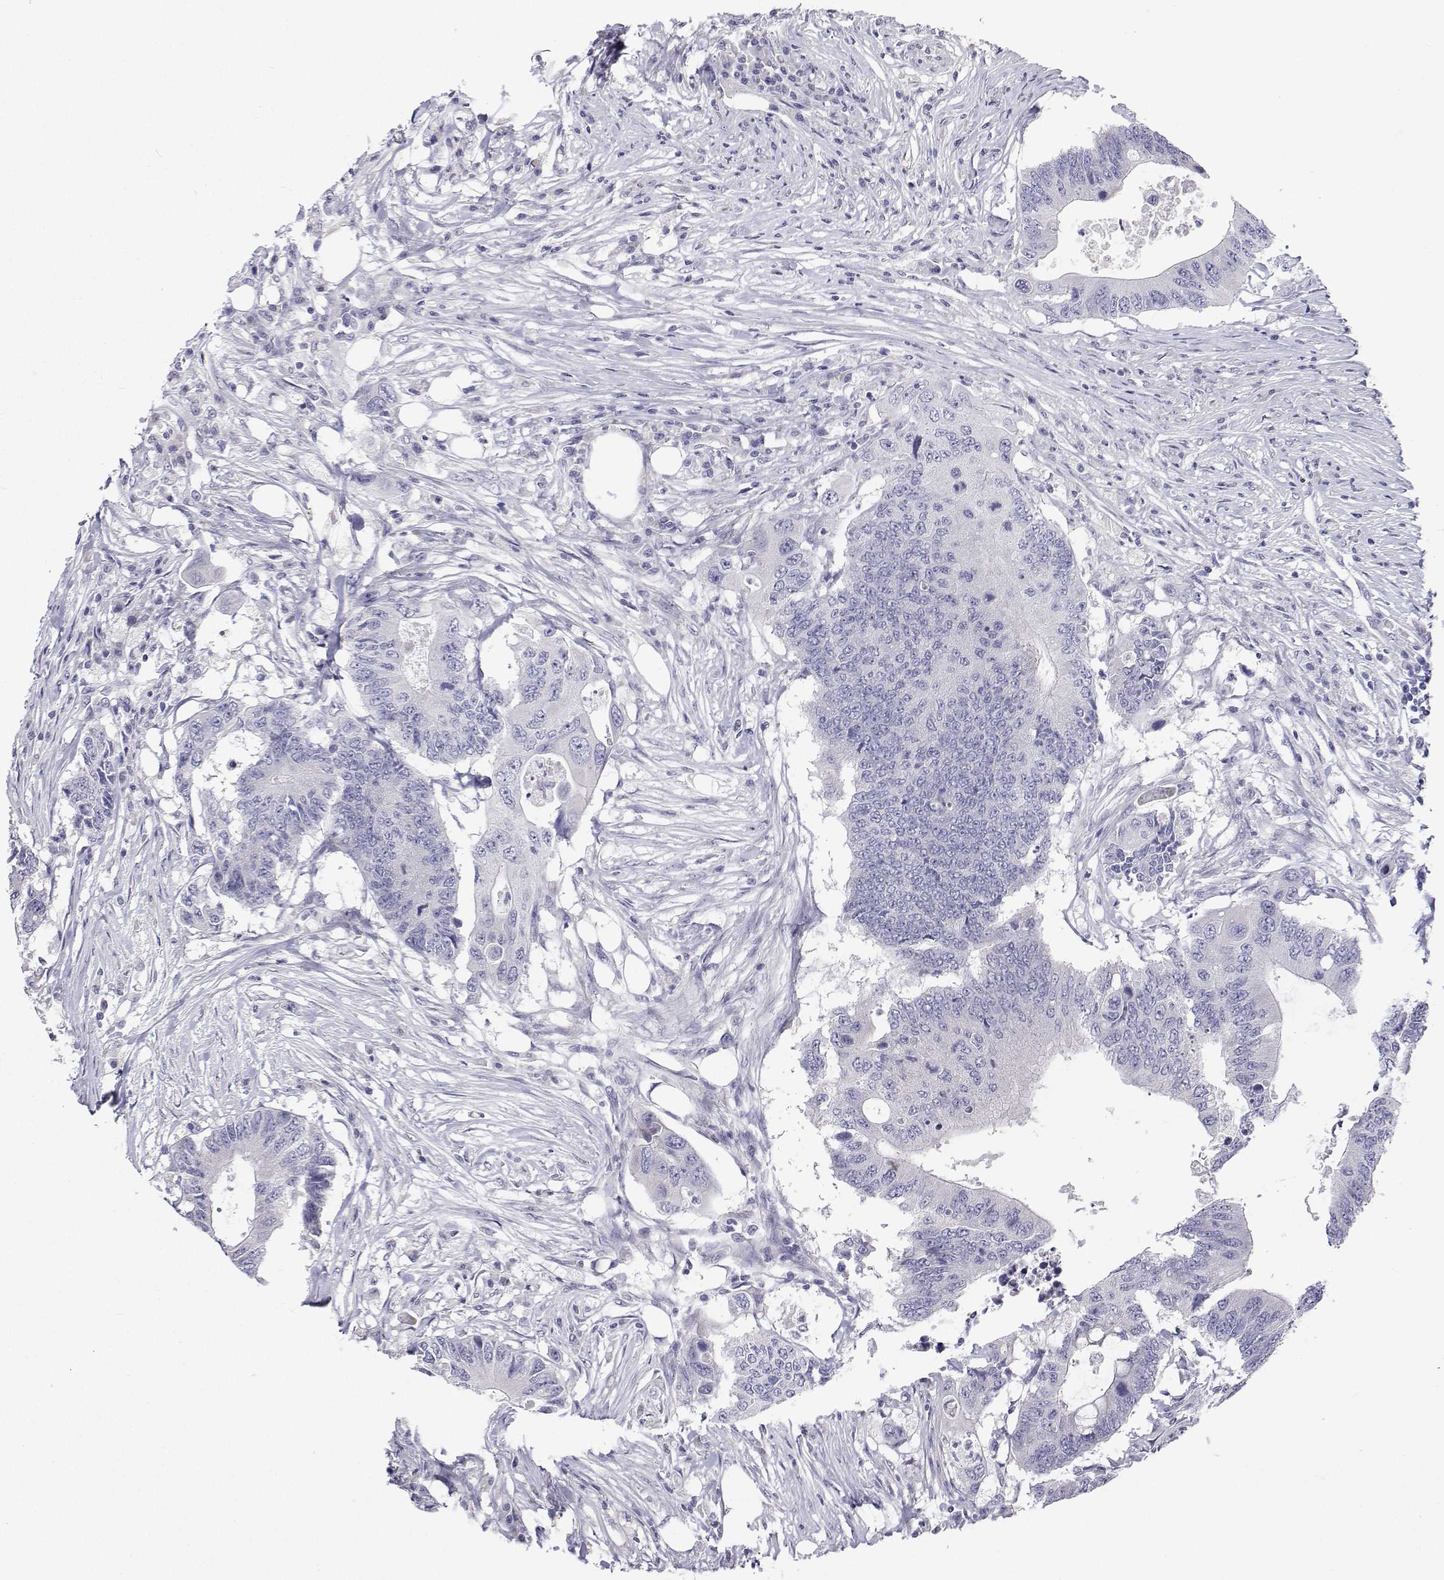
{"staining": {"intensity": "negative", "quantity": "none", "location": "none"}, "tissue": "colorectal cancer", "cell_type": "Tumor cells", "image_type": "cancer", "snomed": [{"axis": "morphology", "description": "Adenocarcinoma, NOS"}, {"axis": "topography", "description": "Colon"}], "caption": "There is no significant expression in tumor cells of adenocarcinoma (colorectal).", "gene": "ANKRD65", "patient": {"sex": "male", "age": 71}}